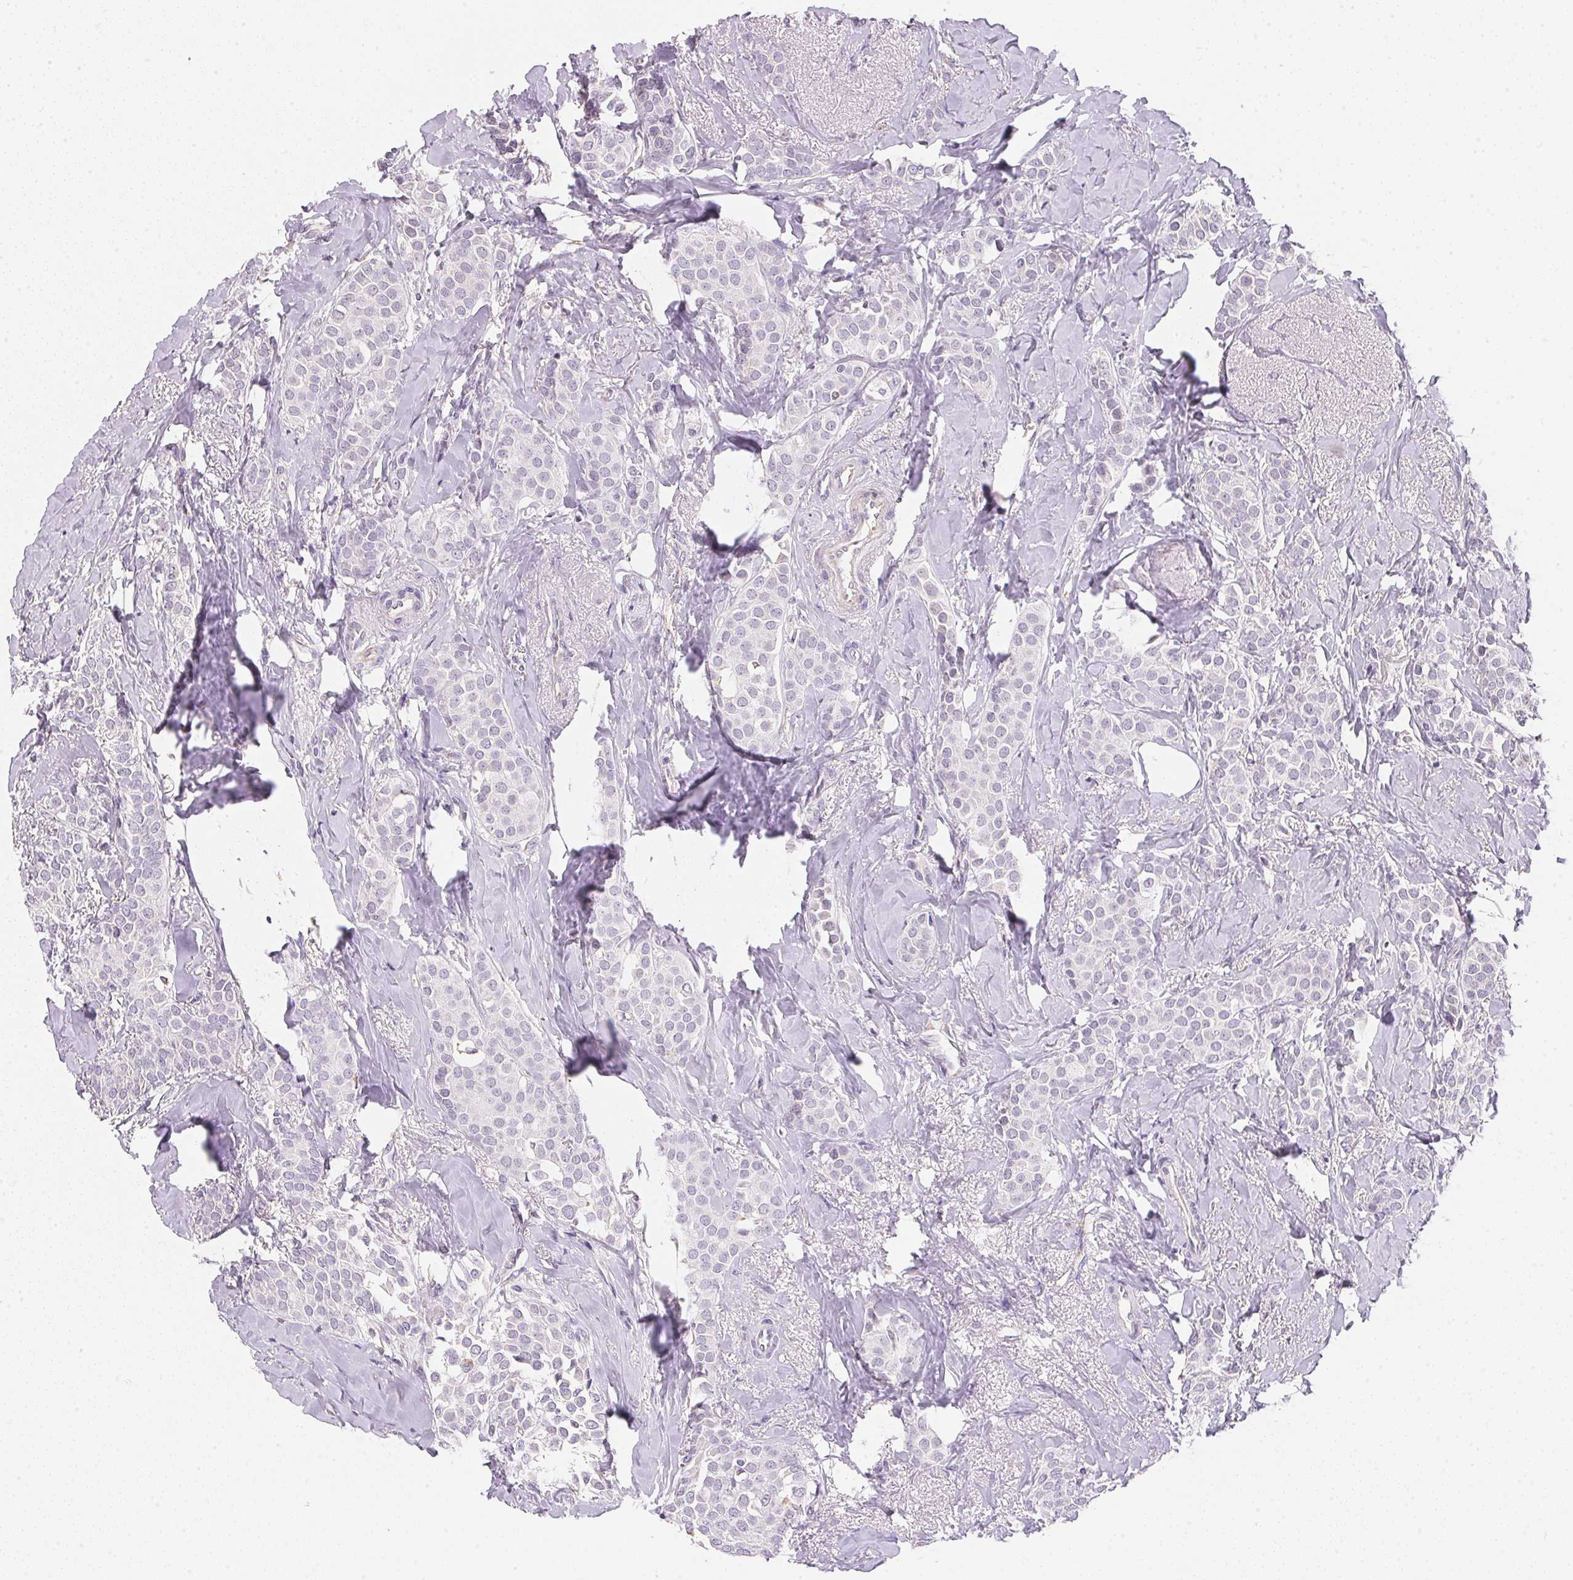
{"staining": {"intensity": "negative", "quantity": "none", "location": "none"}, "tissue": "breast cancer", "cell_type": "Tumor cells", "image_type": "cancer", "snomed": [{"axis": "morphology", "description": "Duct carcinoma"}, {"axis": "topography", "description": "Breast"}], "caption": "Breast cancer (intraductal carcinoma) was stained to show a protein in brown. There is no significant staining in tumor cells.", "gene": "GIPC2", "patient": {"sex": "female", "age": 79}}